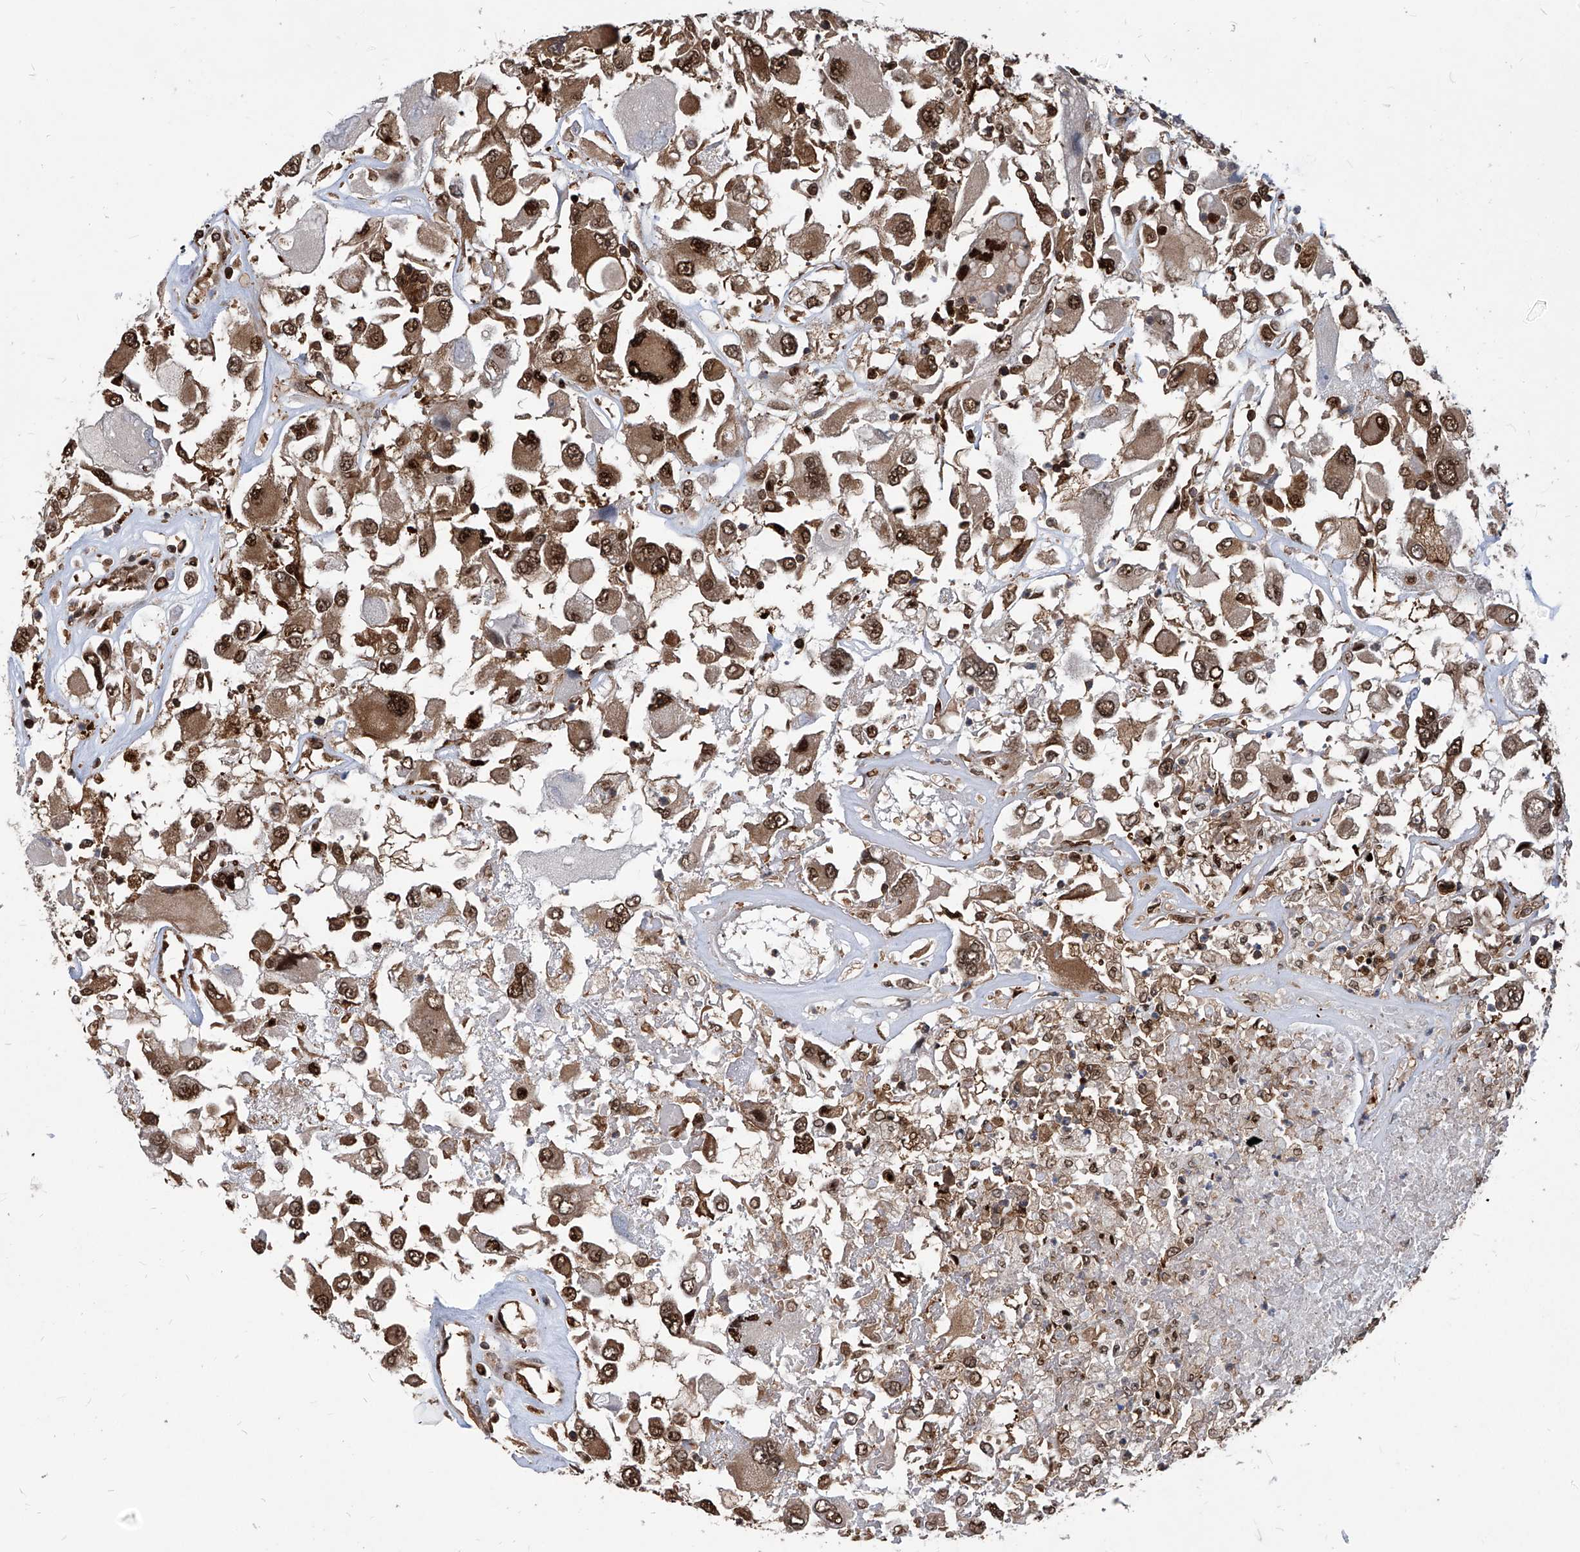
{"staining": {"intensity": "moderate", "quantity": ">75%", "location": "cytoplasmic/membranous,nuclear"}, "tissue": "renal cancer", "cell_type": "Tumor cells", "image_type": "cancer", "snomed": [{"axis": "morphology", "description": "Adenocarcinoma, NOS"}, {"axis": "topography", "description": "Kidney"}], "caption": "Renal cancer stained with a brown dye shows moderate cytoplasmic/membranous and nuclear positive expression in about >75% of tumor cells.", "gene": "PSMB1", "patient": {"sex": "female", "age": 52}}